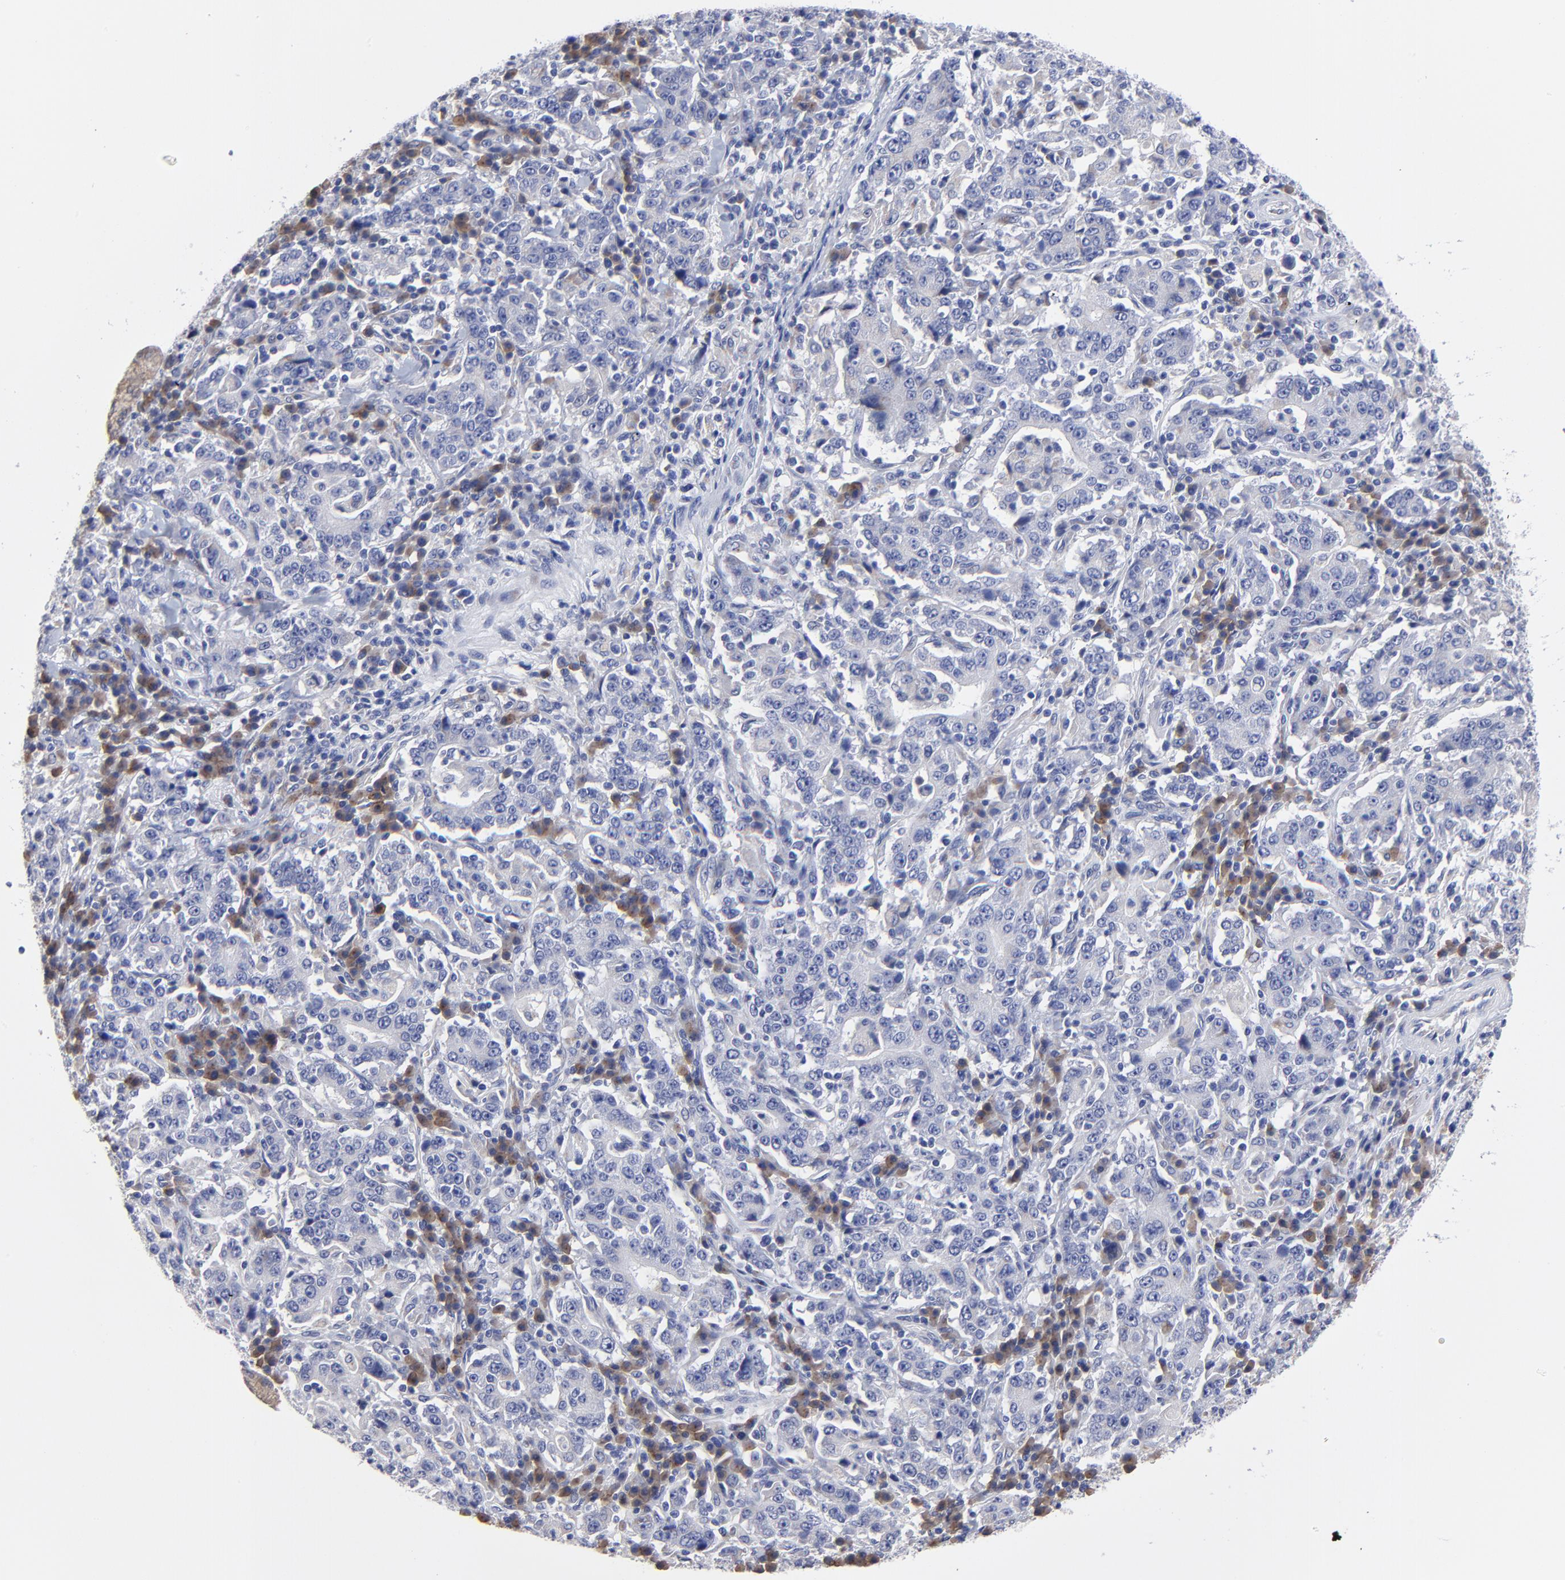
{"staining": {"intensity": "negative", "quantity": "none", "location": "none"}, "tissue": "stomach cancer", "cell_type": "Tumor cells", "image_type": "cancer", "snomed": [{"axis": "morphology", "description": "Normal tissue, NOS"}, {"axis": "morphology", "description": "Adenocarcinoma, NOS"}, {"axis": "topography", "description": "Stomach, upper"}, {"axis": "topography", "description": "Stomach"}], "caption": "Stomach cancer was stained to show a protein in brown. There is no significant staining in tumor cells.", "gene": "LAX1", "patient": {"sex": "male", "age": 59}}